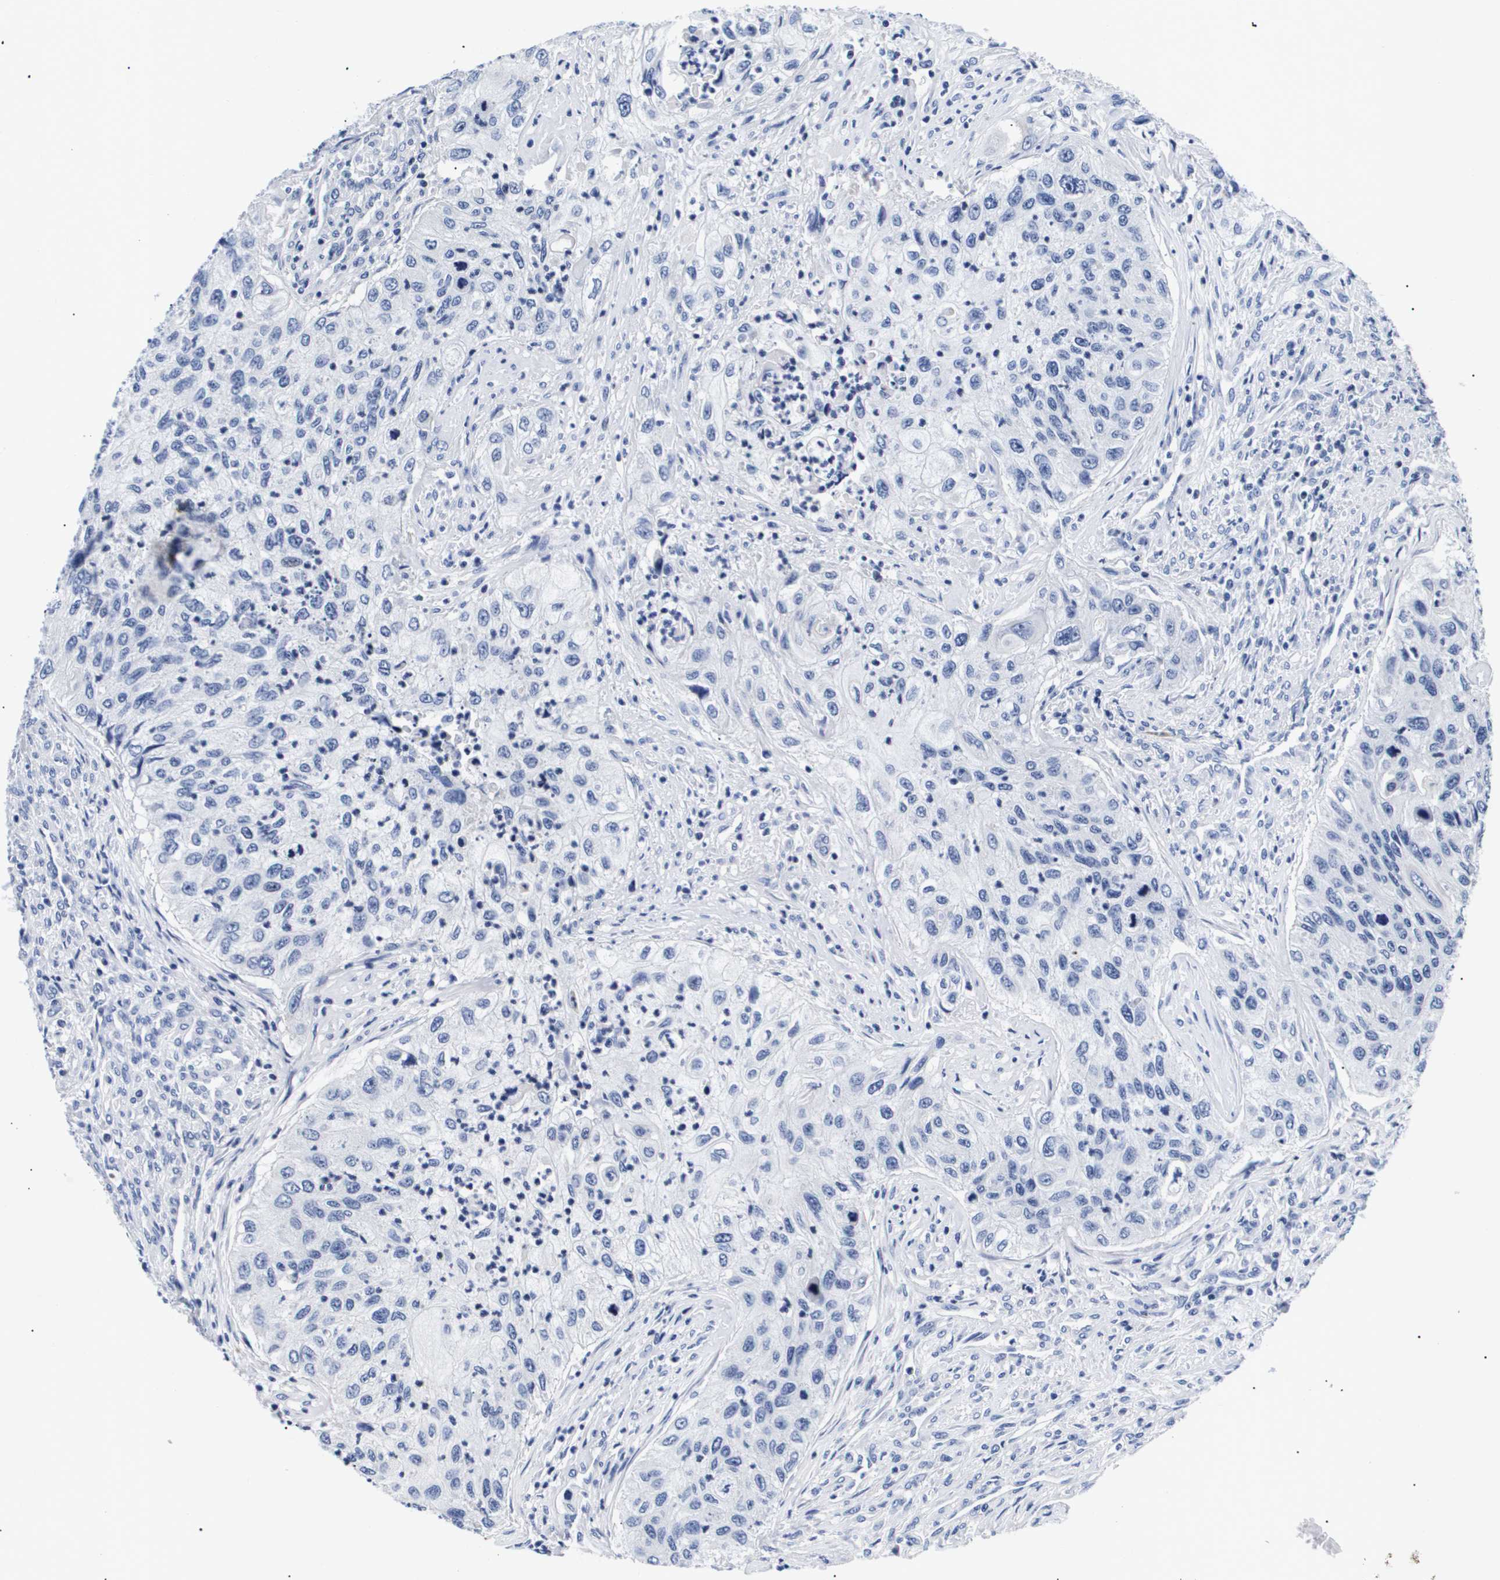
{"staining": {"intensity": "negative", "quantity": "none", "location": "none"}, "tissue": "urothelial cancer", "cell_type": "Tumor cells", "image_type": "cancer", "snomed": [{"axis": "morphology", "description": "Urothelial carcinoma, High grade"}, {"axis": "topography", "description": "Urinary bladder"}], "caption": "Image shows no significant protein expression in tumor cells of high-grade urothelial carcinoma.", "gene": "SHD", "patient": {"sex": "female", "age": 60}}